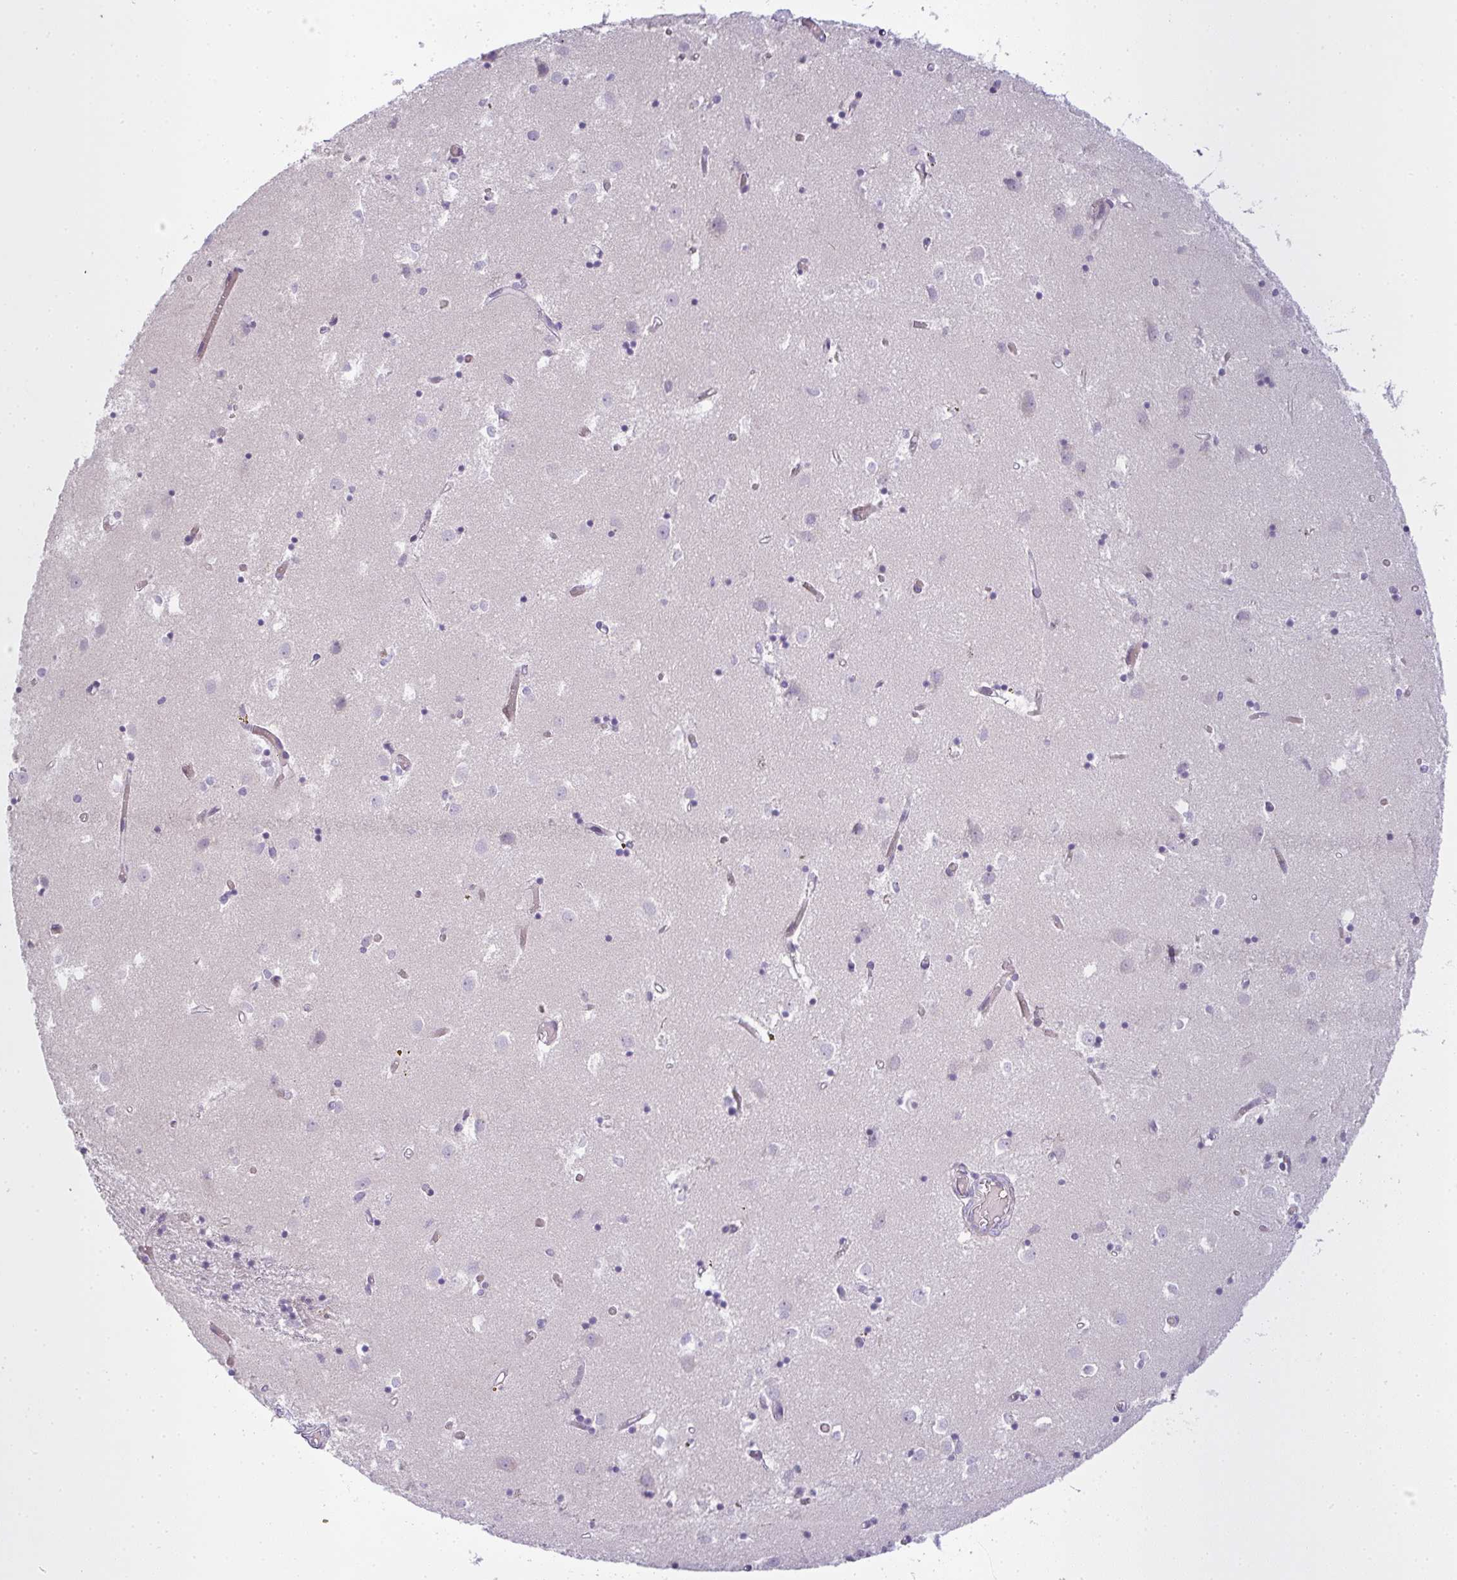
{"staining": {"intensity": "negative", "quantity": "none", "location": "none"}, "tissue": "caudate", "cell_type": "Glial cells", "image_type": "normal", "snomed": [{"axis": "morphology", "description": "Normal tissue, NOS"}, {"axis": "topography", "description": "Lateral ventricle wall"}], "caption": "An image of human caudate is negative for staining in glial cells.", "gene": "SIRPB2", "patient": {"sex": "male", "age": 70}}